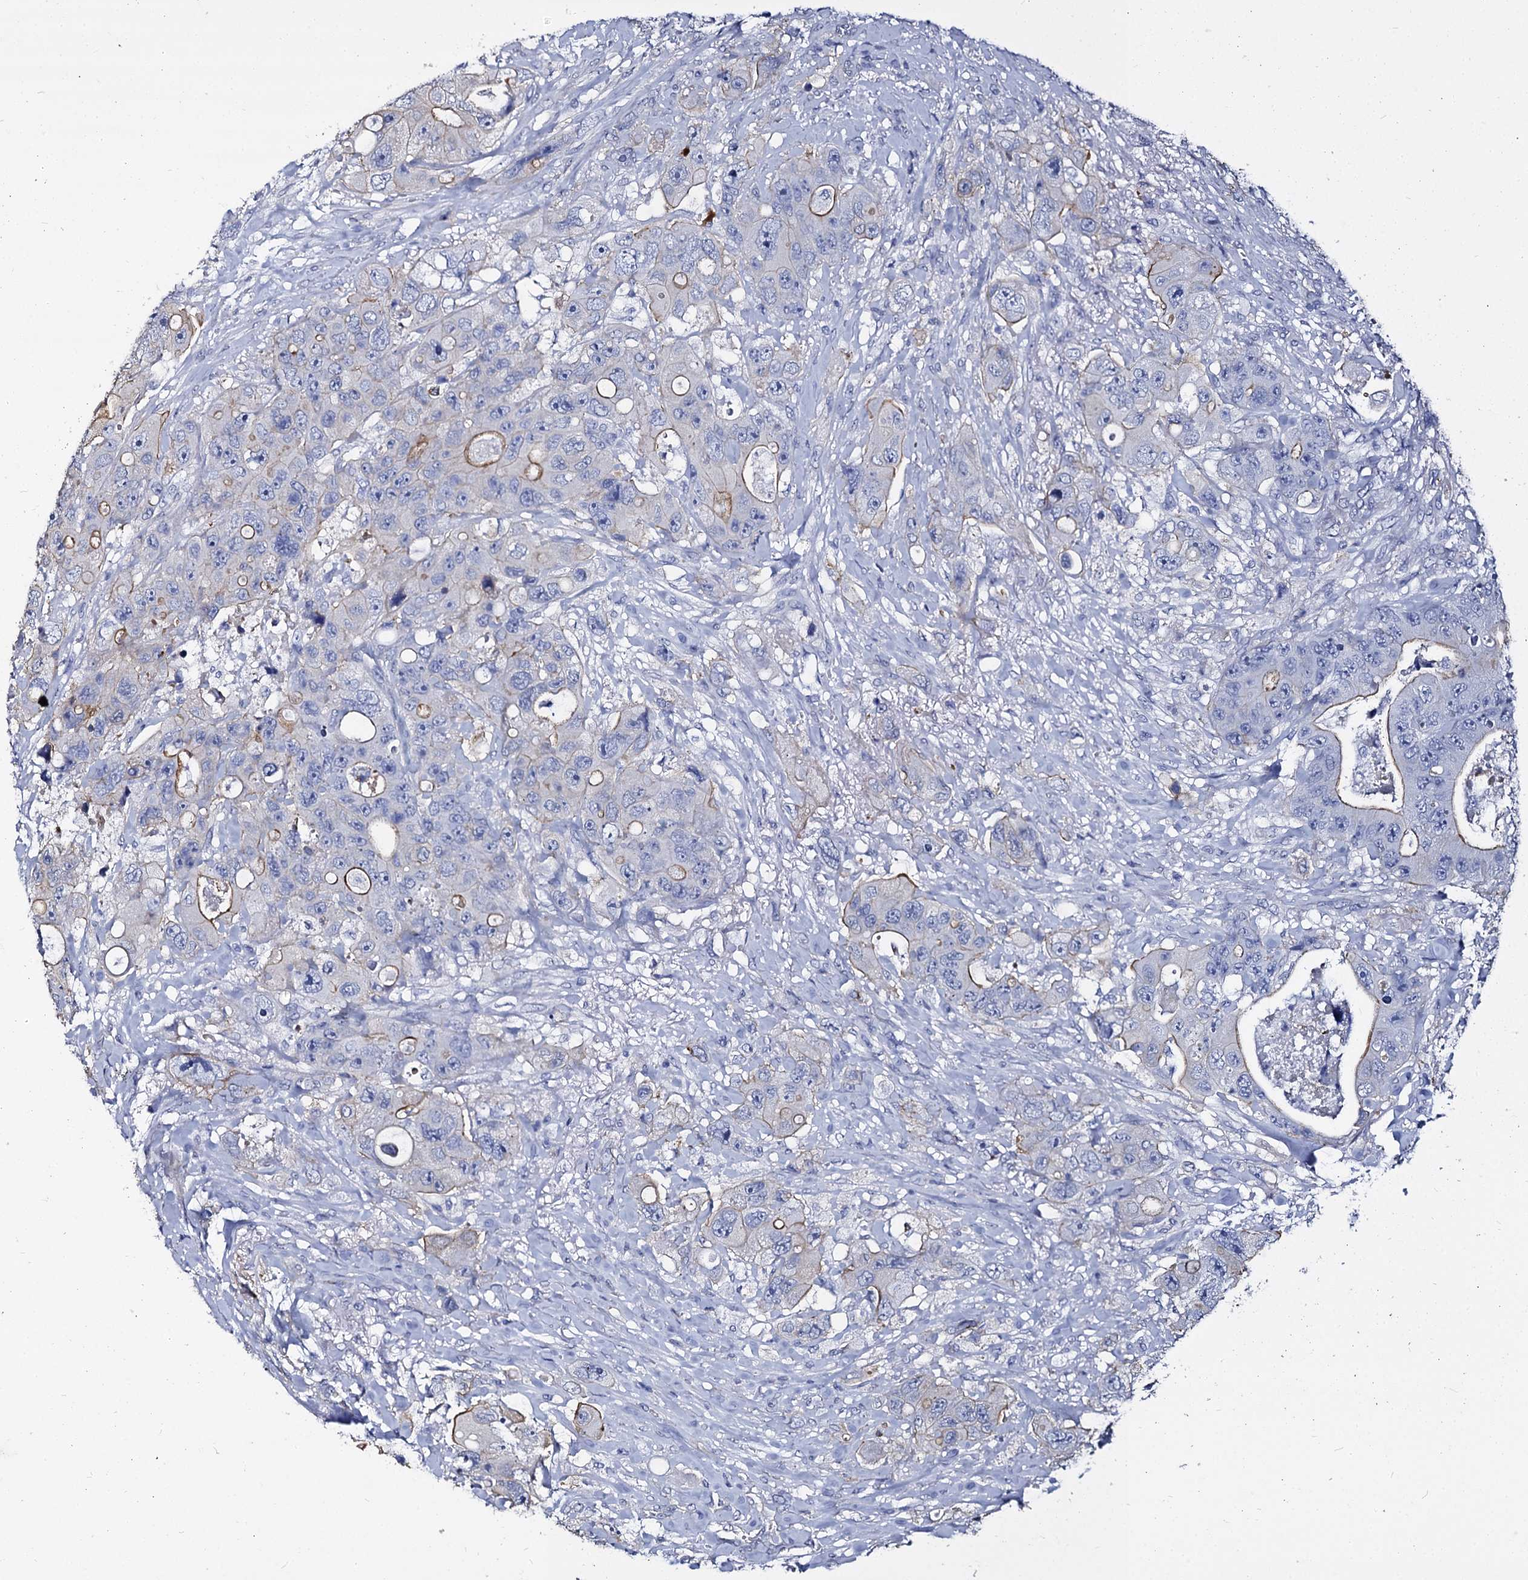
{"staining": {"intensity": "moderate", "quantity": "<25%", "location": "cytoplasmic/membranous"}, "tissue": "colorectal cancer", "cell_type": "Tumor cells", "image_type": "cancer", "snomed": [{"axis": "morphology", "description": "Adenocarcinoma, NOS"}, {"axis": "topography", "description": "Colon"}], "caption": "This histopathology image demonstrates immunohistochemistry (IHC) staining of colorectal cancer, with low moderate cytoplasmic/membranous positivity in approximately <25% of tumor cells.", "gene": "CBFB", "patient": {"sex": "female", "age": 46}}